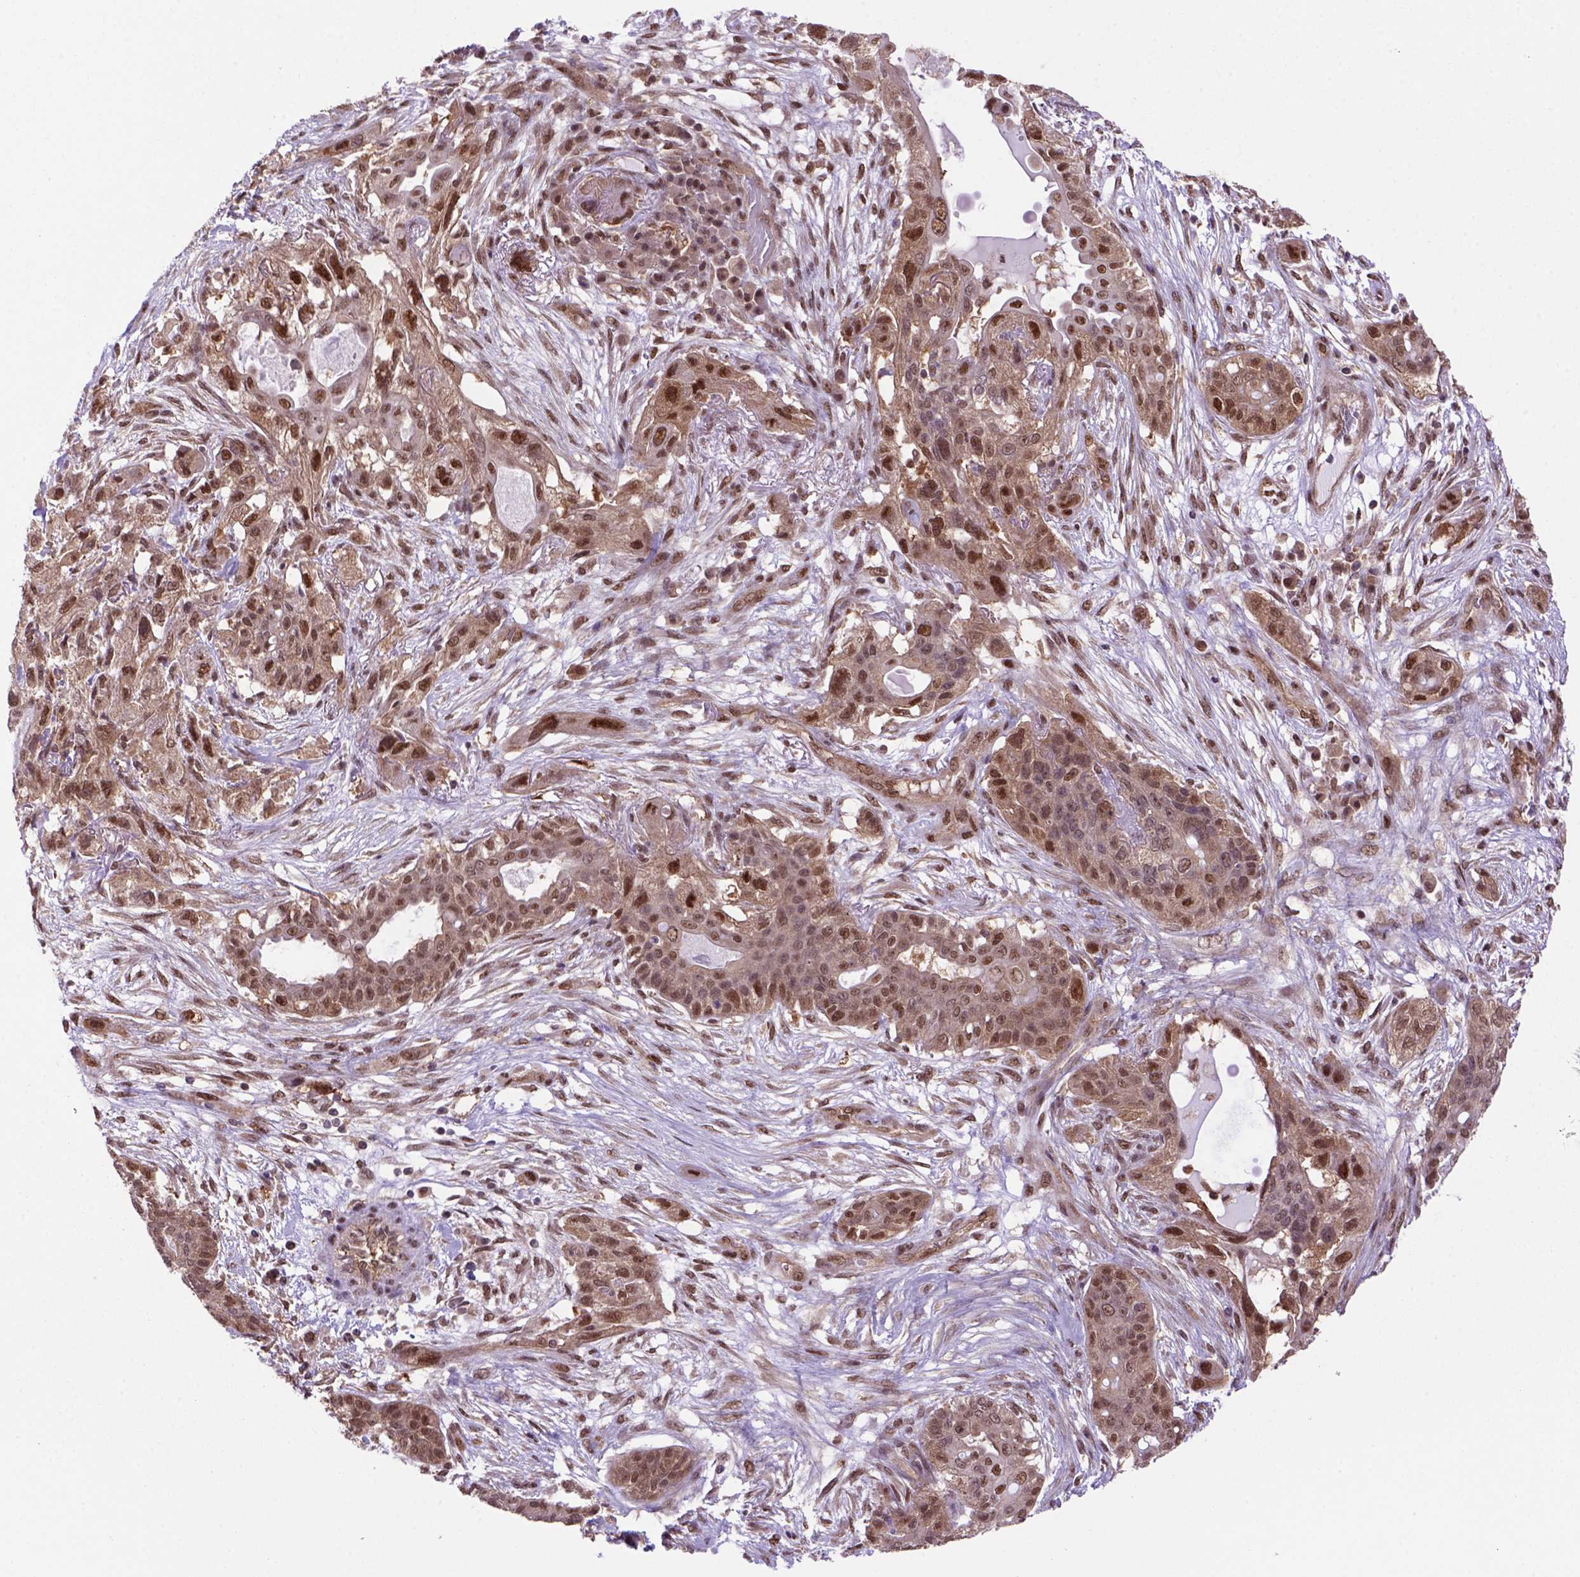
{"staining": {"intensity": "moderate", "quantity": ">75%", "location": "cytoplasmic/membranous,nuclear"}, "tissue": "lung cancer", "cell_type": "Tumor cells", "image_type": "cancer", "snomed": [{"axis": "morphology", "description": "Squamous cell carcinoma, NOS"}, {"axis": "topography", "description": "Lung"}], "caption": "This image reveals IHC staining of lung squamous cell carcinoma, with medium moderate cytoplasmic/membranous and nuclear positivity in about >75% of tumor cells.", "gene": "PSMC2", "patient": {"sex": "female", "age": 70}}